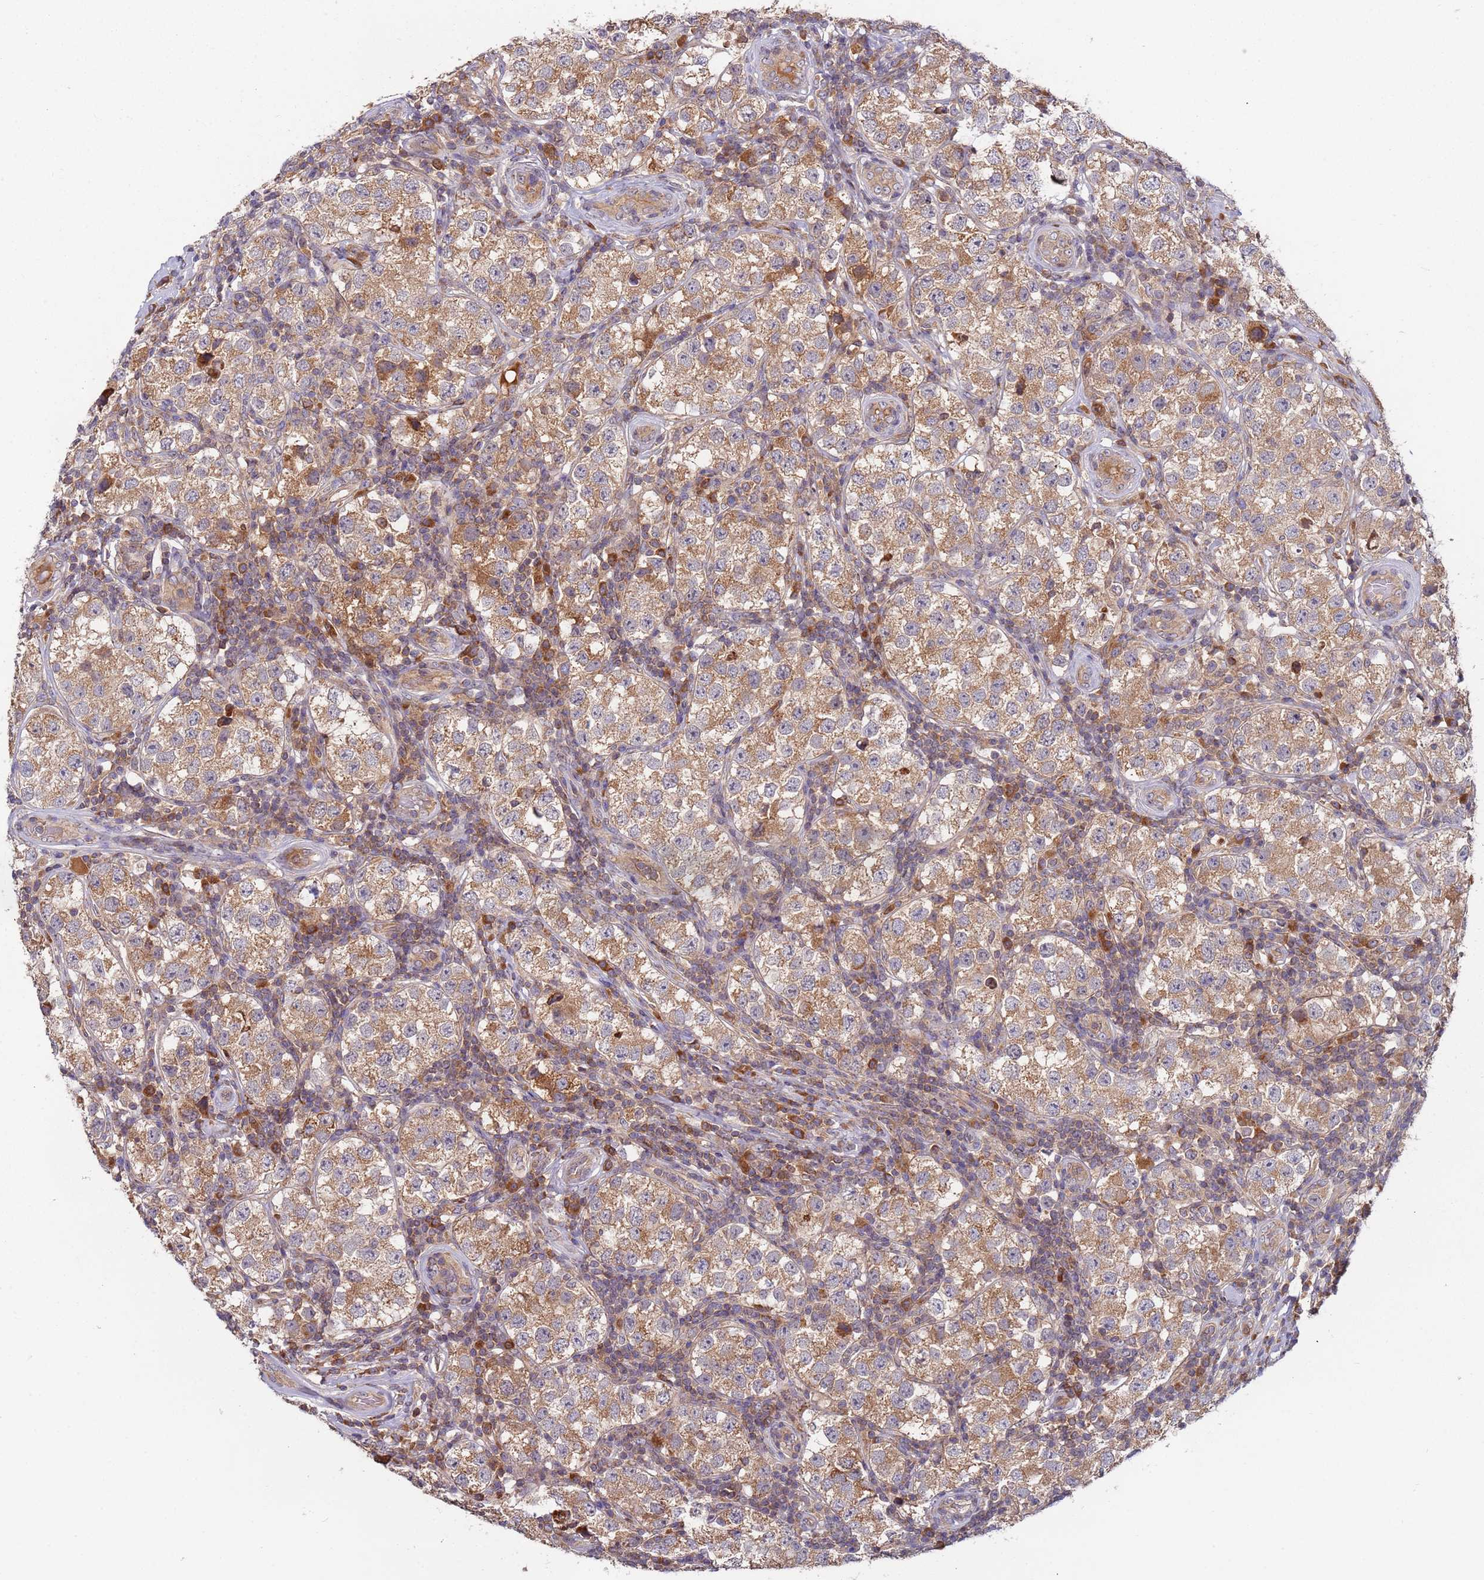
{"staining": {"intensity": "moderate", "quantity": ">75%", "location": "cytoplasmic/membranous"}, "tissue": "testis cancer", "cell_type": "Tumor cells", "image_type": "cancer", "snomed": [{"axis": "morphology", "description": "Seminoma, NOS"}, {"axis": "topography", "description": "Testis"}], "caption": "Tumor cells reveal medium levels of moderate cytoplasmic/membranous positivity in approximately >75% of cells in human testis cancer (seminoma).", "gene": "OR5A2", "patient": {"sex": "male", "age": 34}}